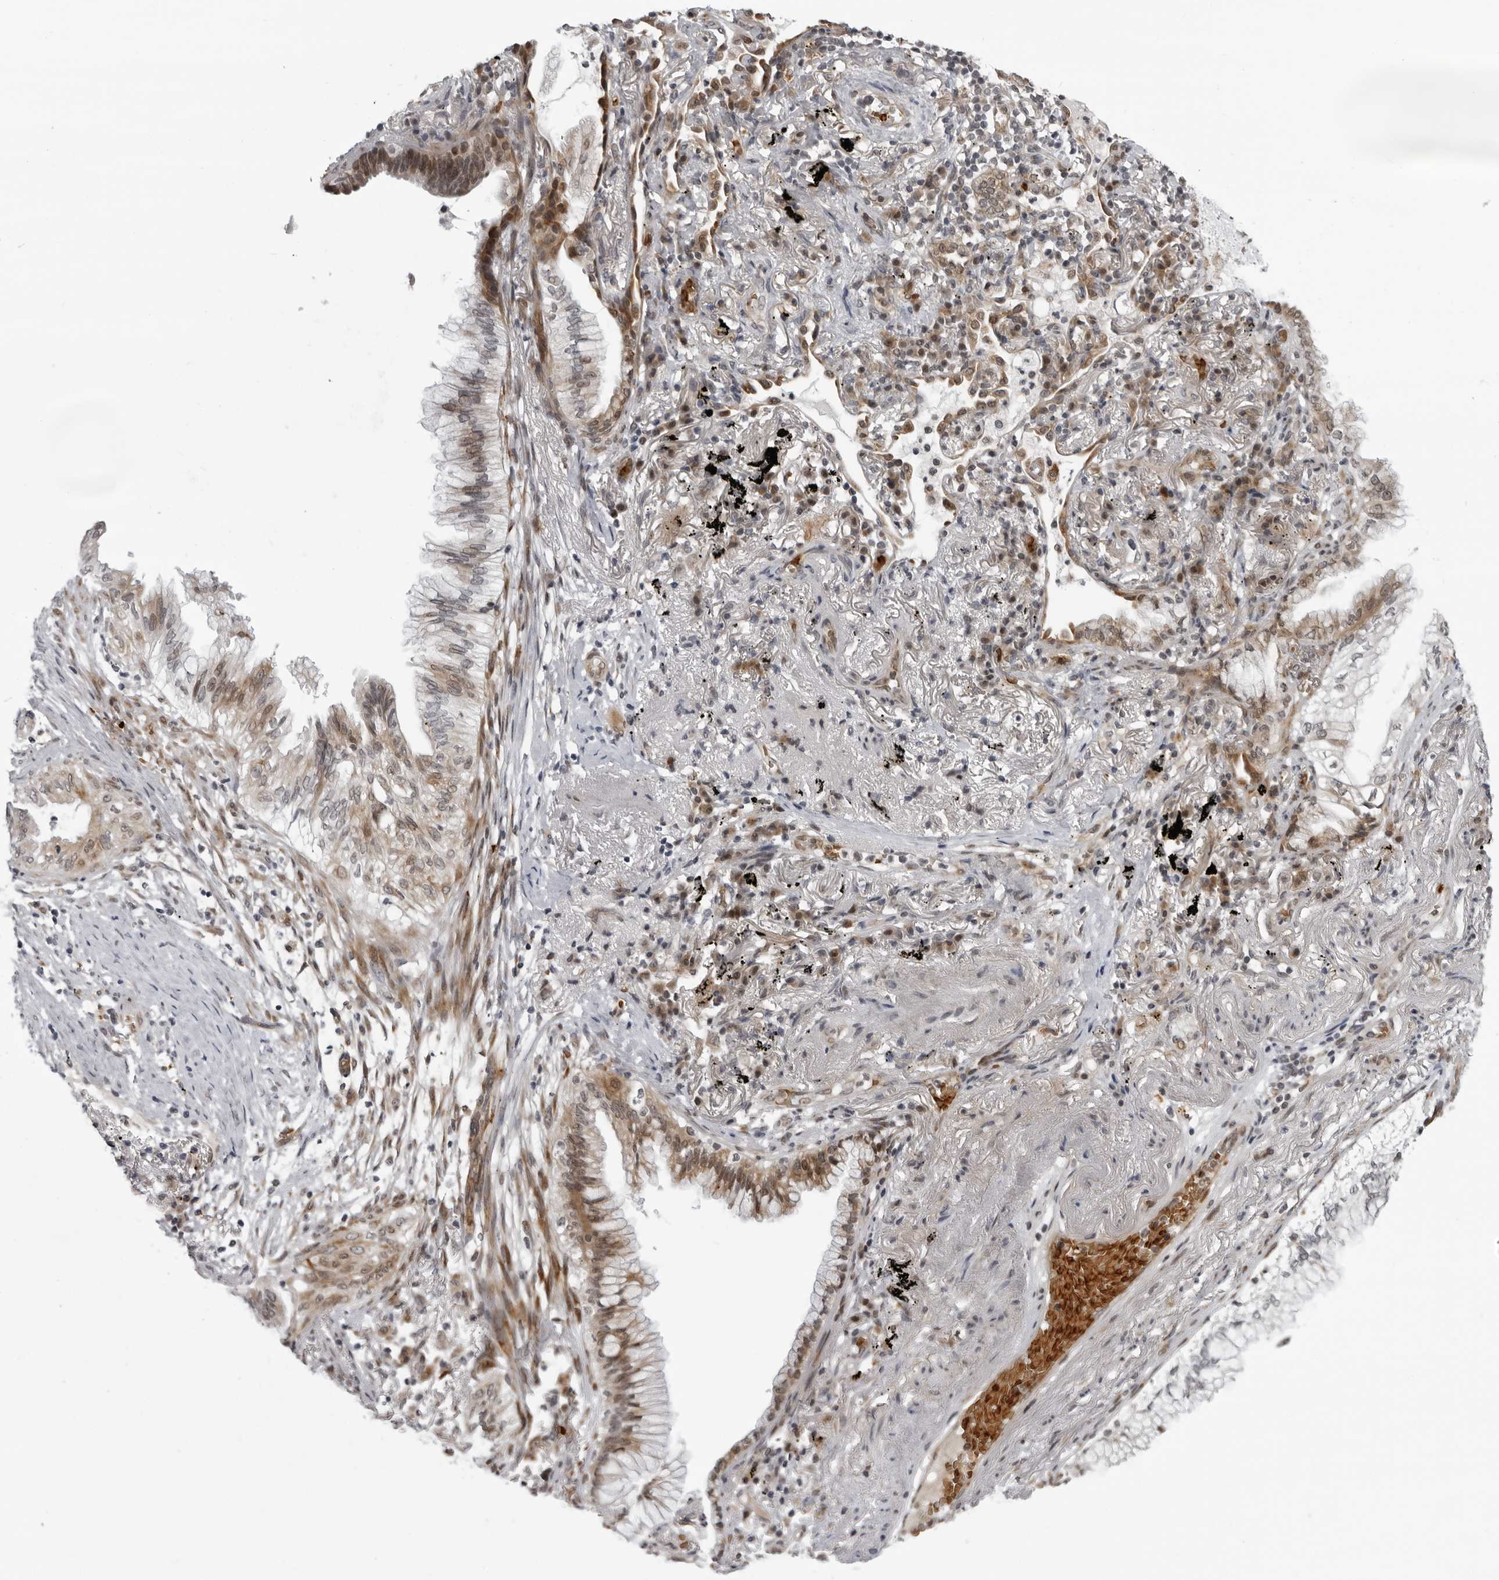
{"staining": {"intensity": "moderate", "quantity": ">75%", "location": "cytoplasmic/membranous"}, "tissue": "lung cancer", "cell_type": "Tumor cells", "image_type": "cancer", "snomed": [{"axis": "morphology", "description": "Adenocarcinoma, NOS"}, {"axis": "topography", "description": "Lung"}], "caption": "Human adenocarcinoma (lung) stained for a protein (brown) reveals moderate cytoplasmic/membranous positive expression in approximately >75% of tumor cells.", "gene": "THOP1", "patient": {"sex": "female", "age": 70}}